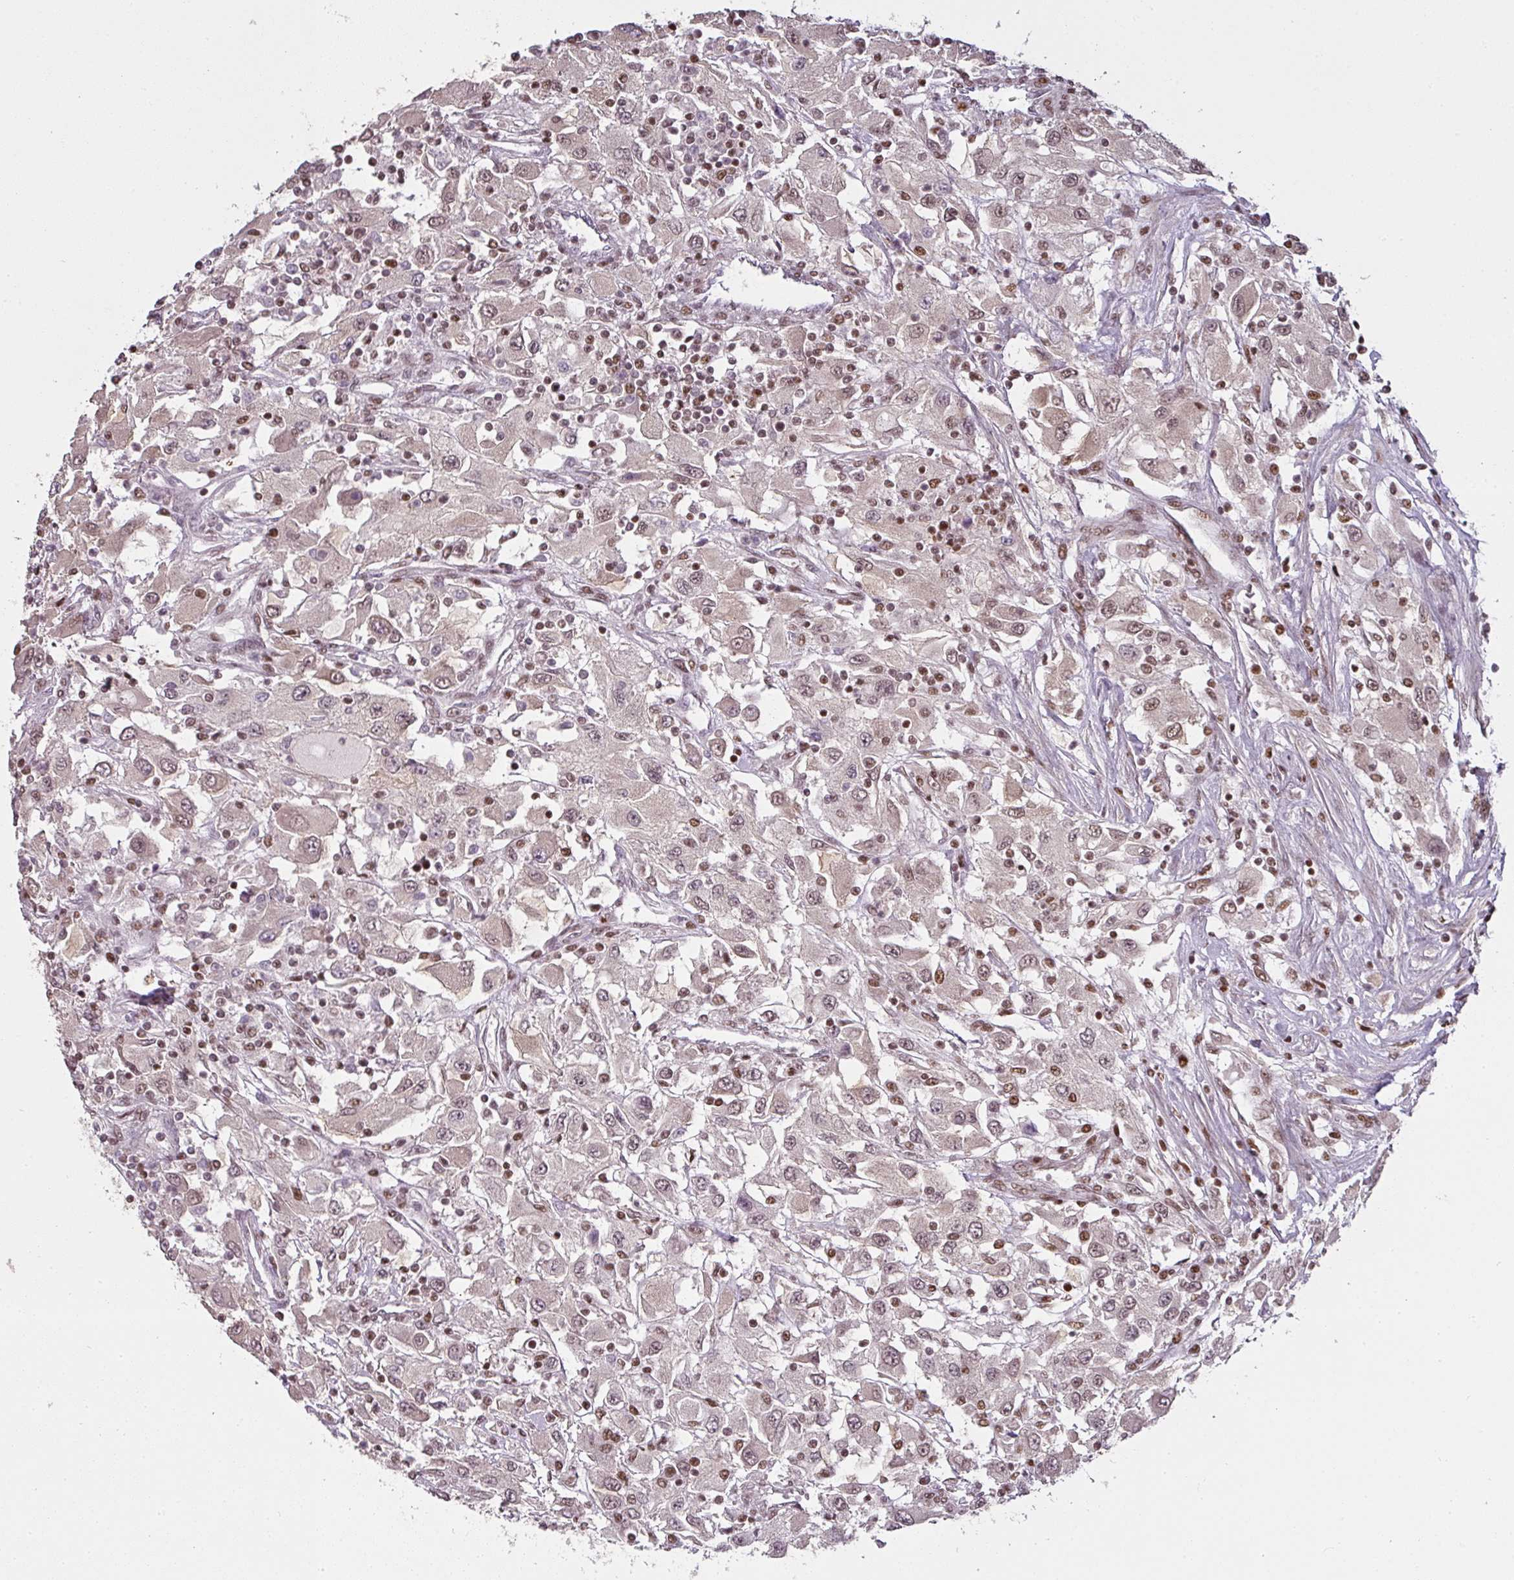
{"staining": {"intensity": "weak", "quantity": ">75%", "location": "nuclear"}, "tissue": "renal cancer", "cell_type": "Tumor cells", "image_type": "cancer", "snomed": [{"axis": "morphology", "description": "Adenocarcinoma, NOS"}, {"axis": "topography", "description": "Kidney"}], "caption": "A low amount of weak nuclear positivity is appreciated in approximately >75% of tumor cells in renal cancer tissue.", "gene": "GPRIN2", "patient": {"sex": "female", "age": 67}}